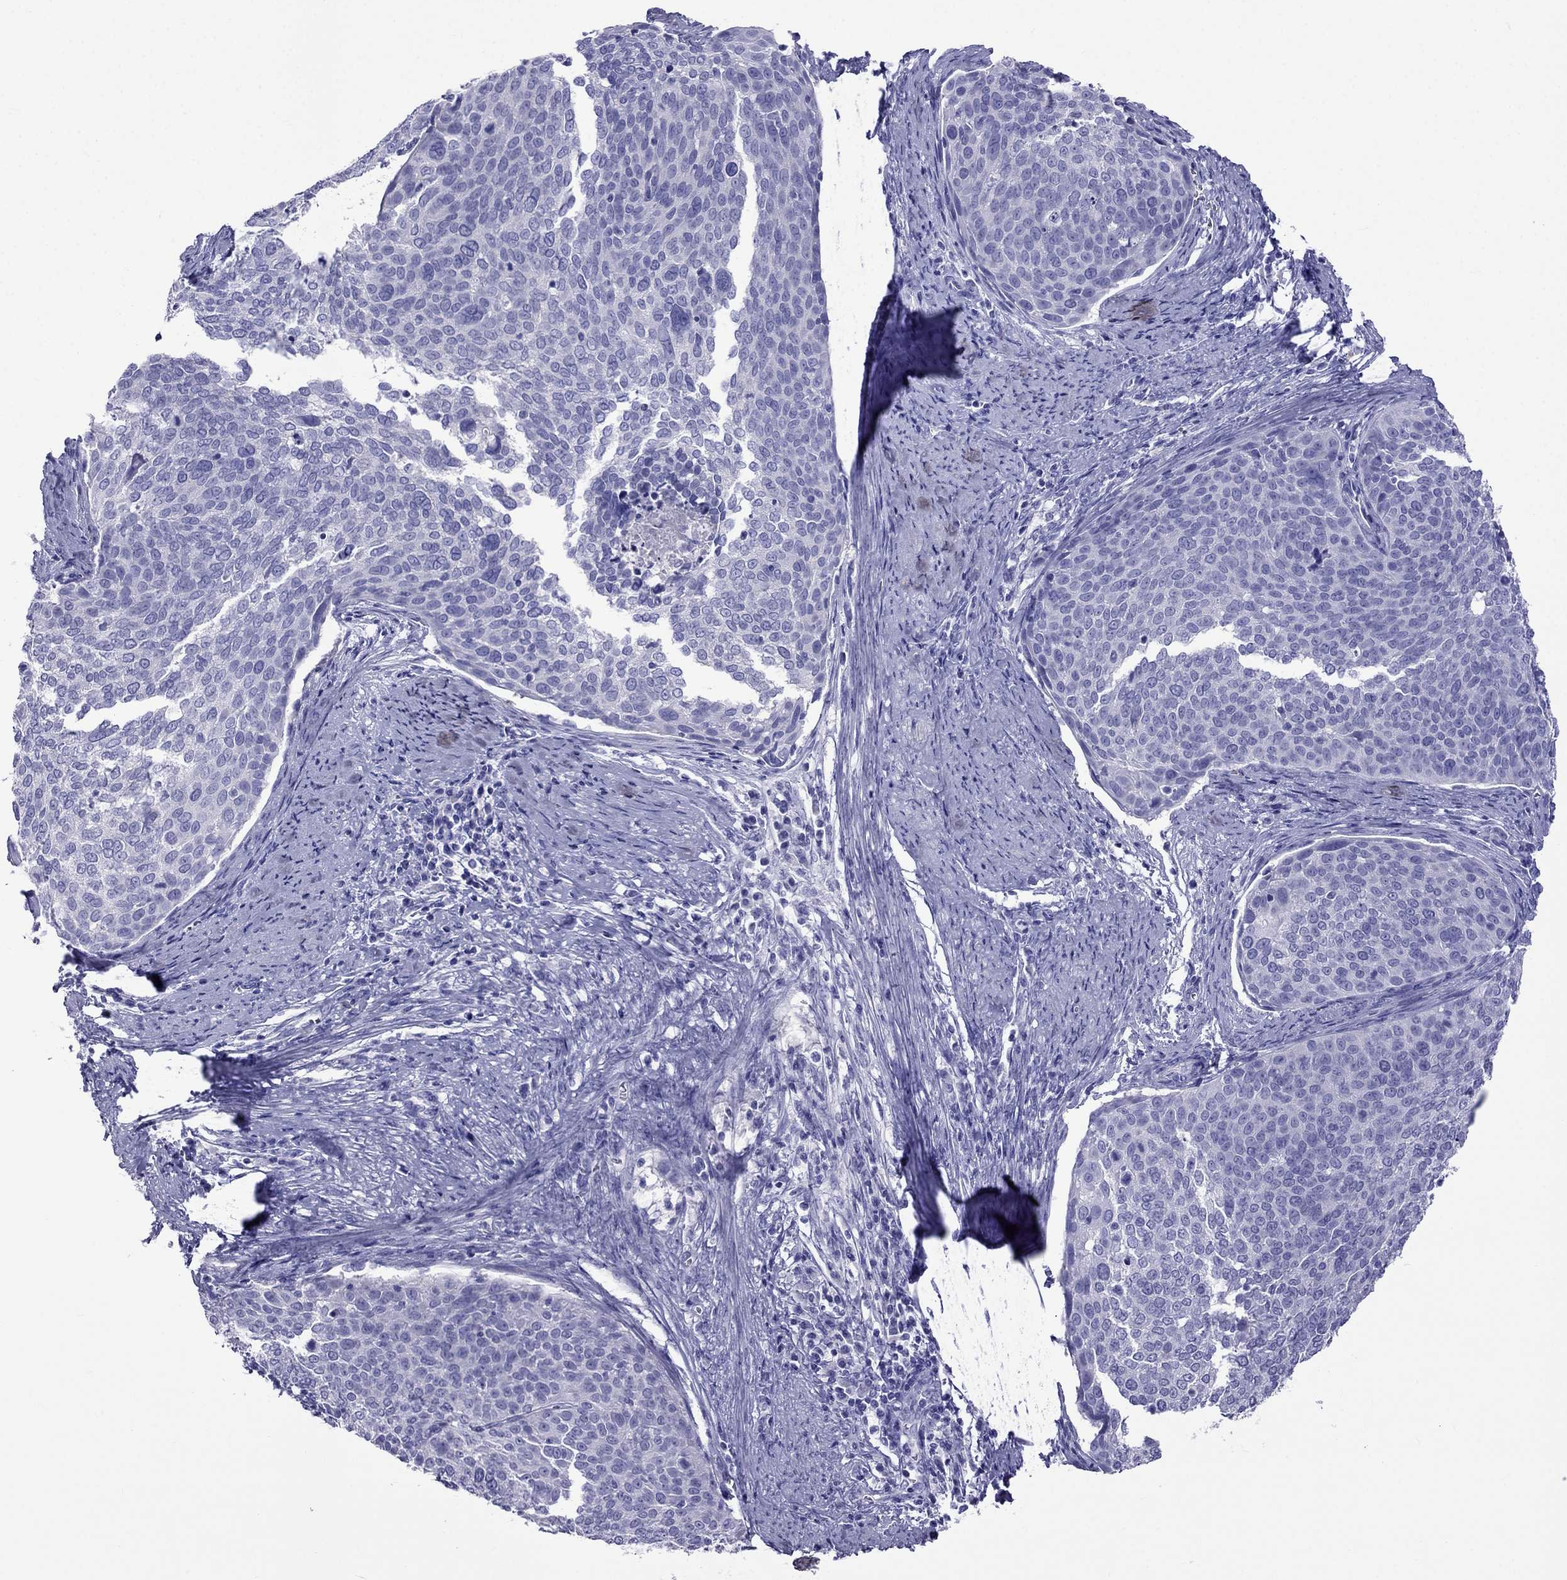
{"staining": {"intensity": "negative", "quantity": "none", "location": "none"}, "tissue": "cervical cancer", "cell_type": "Tumor cells", "image_type": "cancer", "snomed": [{"axis": "morphology", "description": "Squamous cell carcinoma, NOS"}, {"axis": "topography", "description": "Cervix"}], "caption": "Cervical cancer (squamous cell carcinoma) was stained to show a protein in brown. There is no significant positivity in tumor cells. (DAB immunohistochemistry, high magnification).", "gene": "ARR3", "patient": {"sex": "female", "age": 39}}